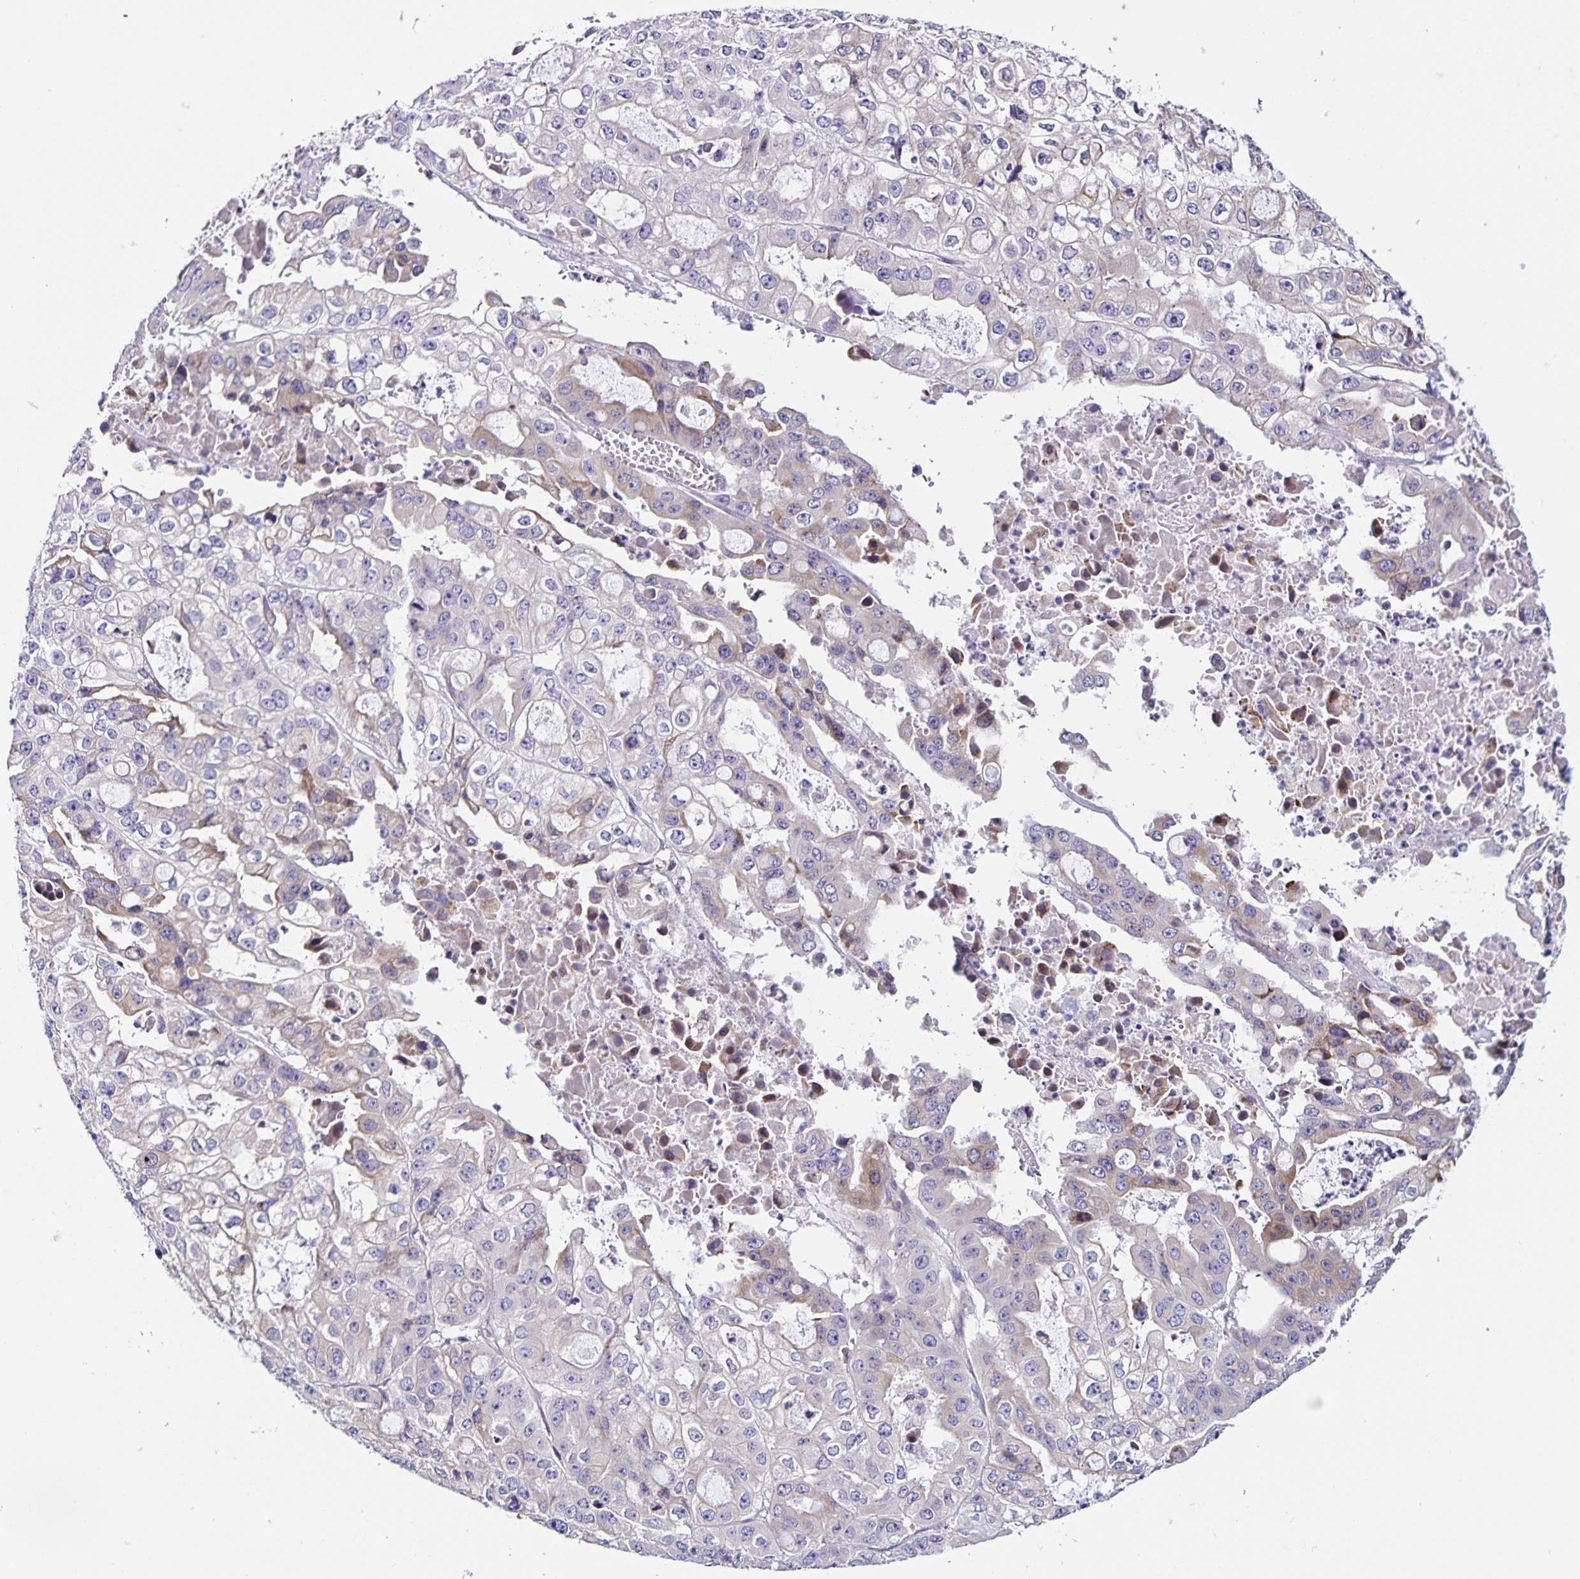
{"staining": {"intensity": "weak", "quantity": "<25%", "location": "cytoplasmic/membranous"}, "tissue": "ovarian cancer", "cell_type": "Tumor cells", "image_type": "cancer", "snomed": [{"axis": "morphology", "description": "Cystadenocarcinoma, serous, NOS"}, {"axis": "topography", "description": "Ovary"}], "caption": "Ovarian serous cystadenocarcinoma stained for a protein using IHC exhibits no expression tumor cells.", "gene": "RNFT2", "patient": {"sex": "female", "age": 56}}